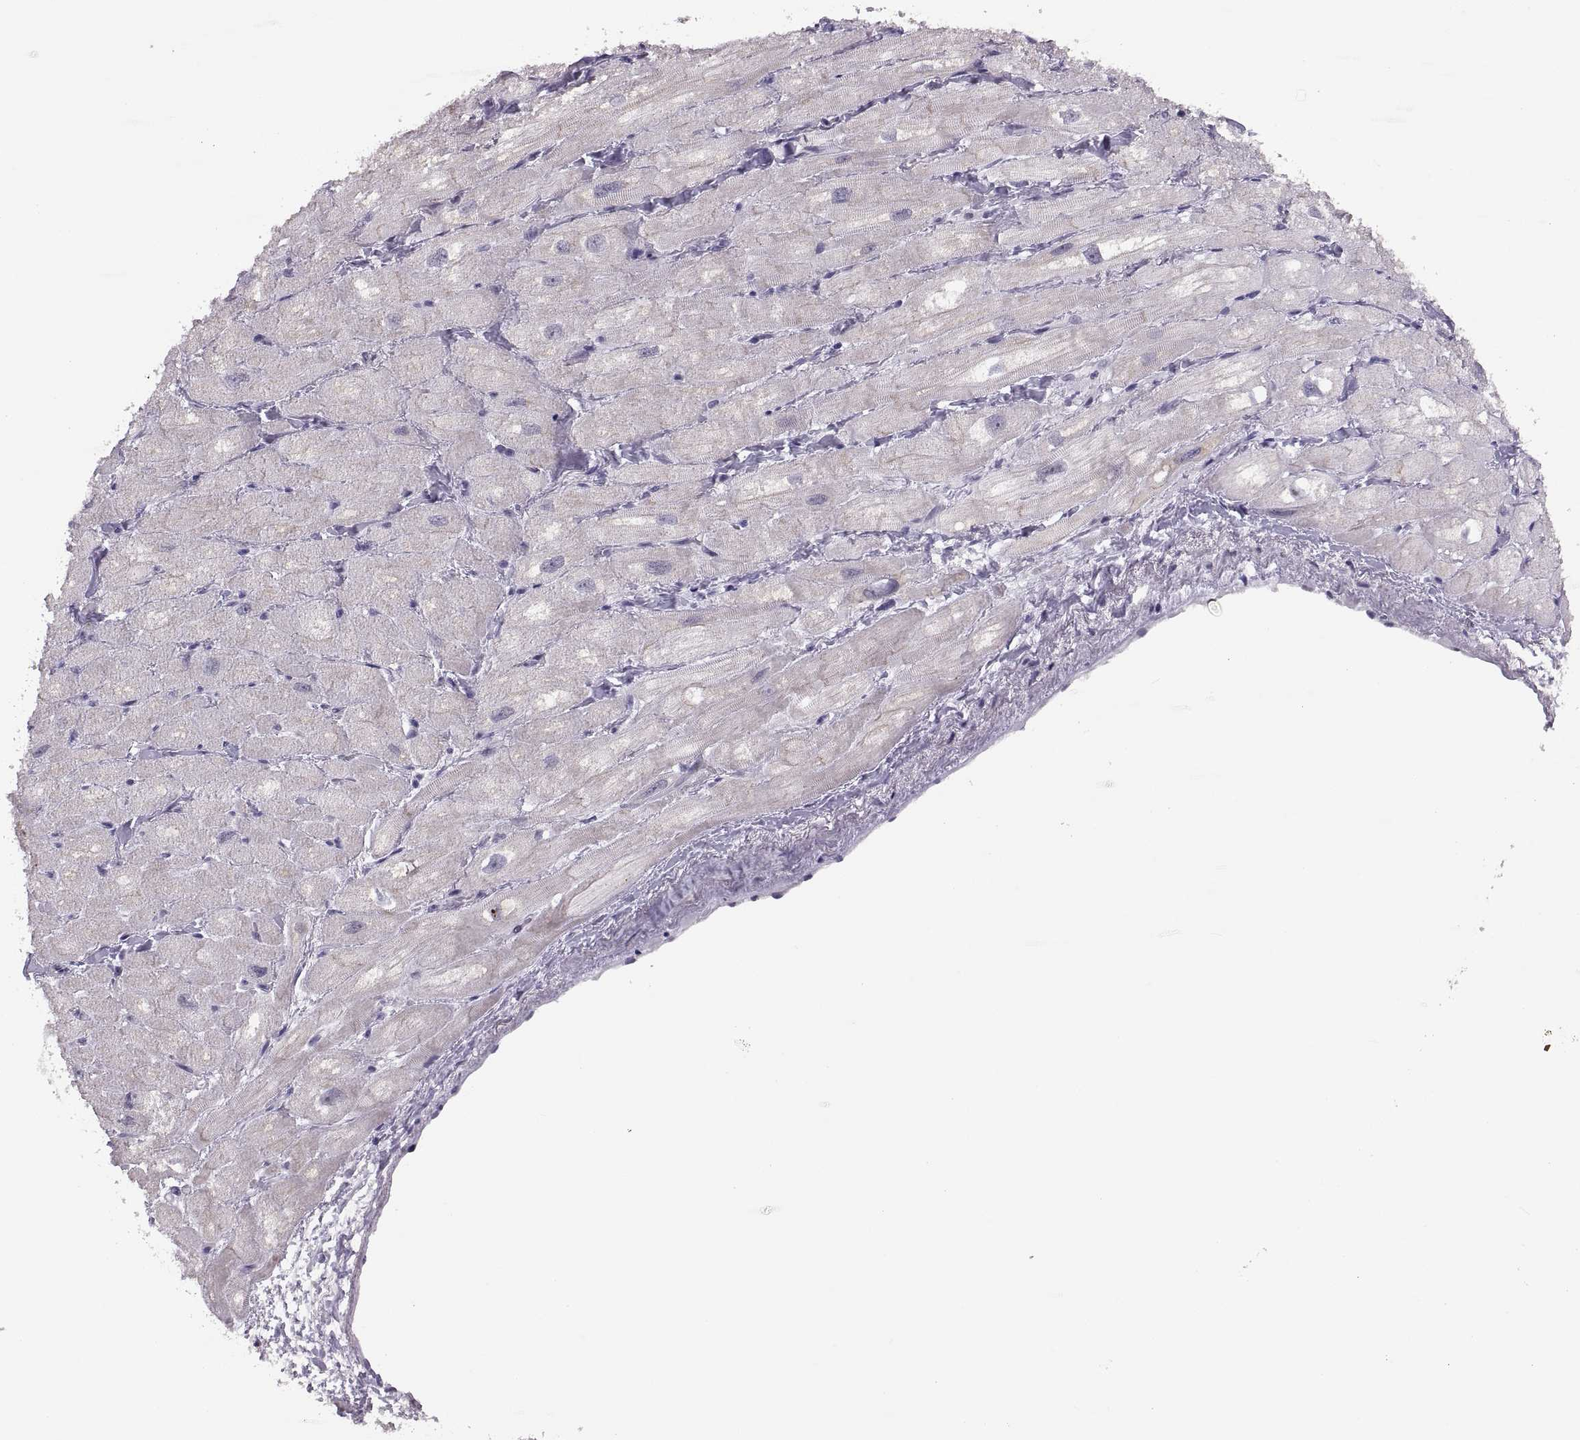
{"staining": {"intensity": "negative", "quantity": "none", "location": "none"}, "tissue": "heart muscle", "cell_type": "Cardiomyocytes", "image_type": "normal", "snomed": [{"axis": "morphology", "description": "Normal tissue, NOS"}, {"axis": "topography", "description": "Heart"}], "caption": "IHC histopathology image of benign heart muscle: heart muscle stained with DAB (3,3'-diaminobenzidine) demonstrates no significant protein expression in cardiomyocytes. (DAB IHC with hematoxylin counter stain).", "gene": "ADH6", "patient": {"sex": "male", "age": 60}}